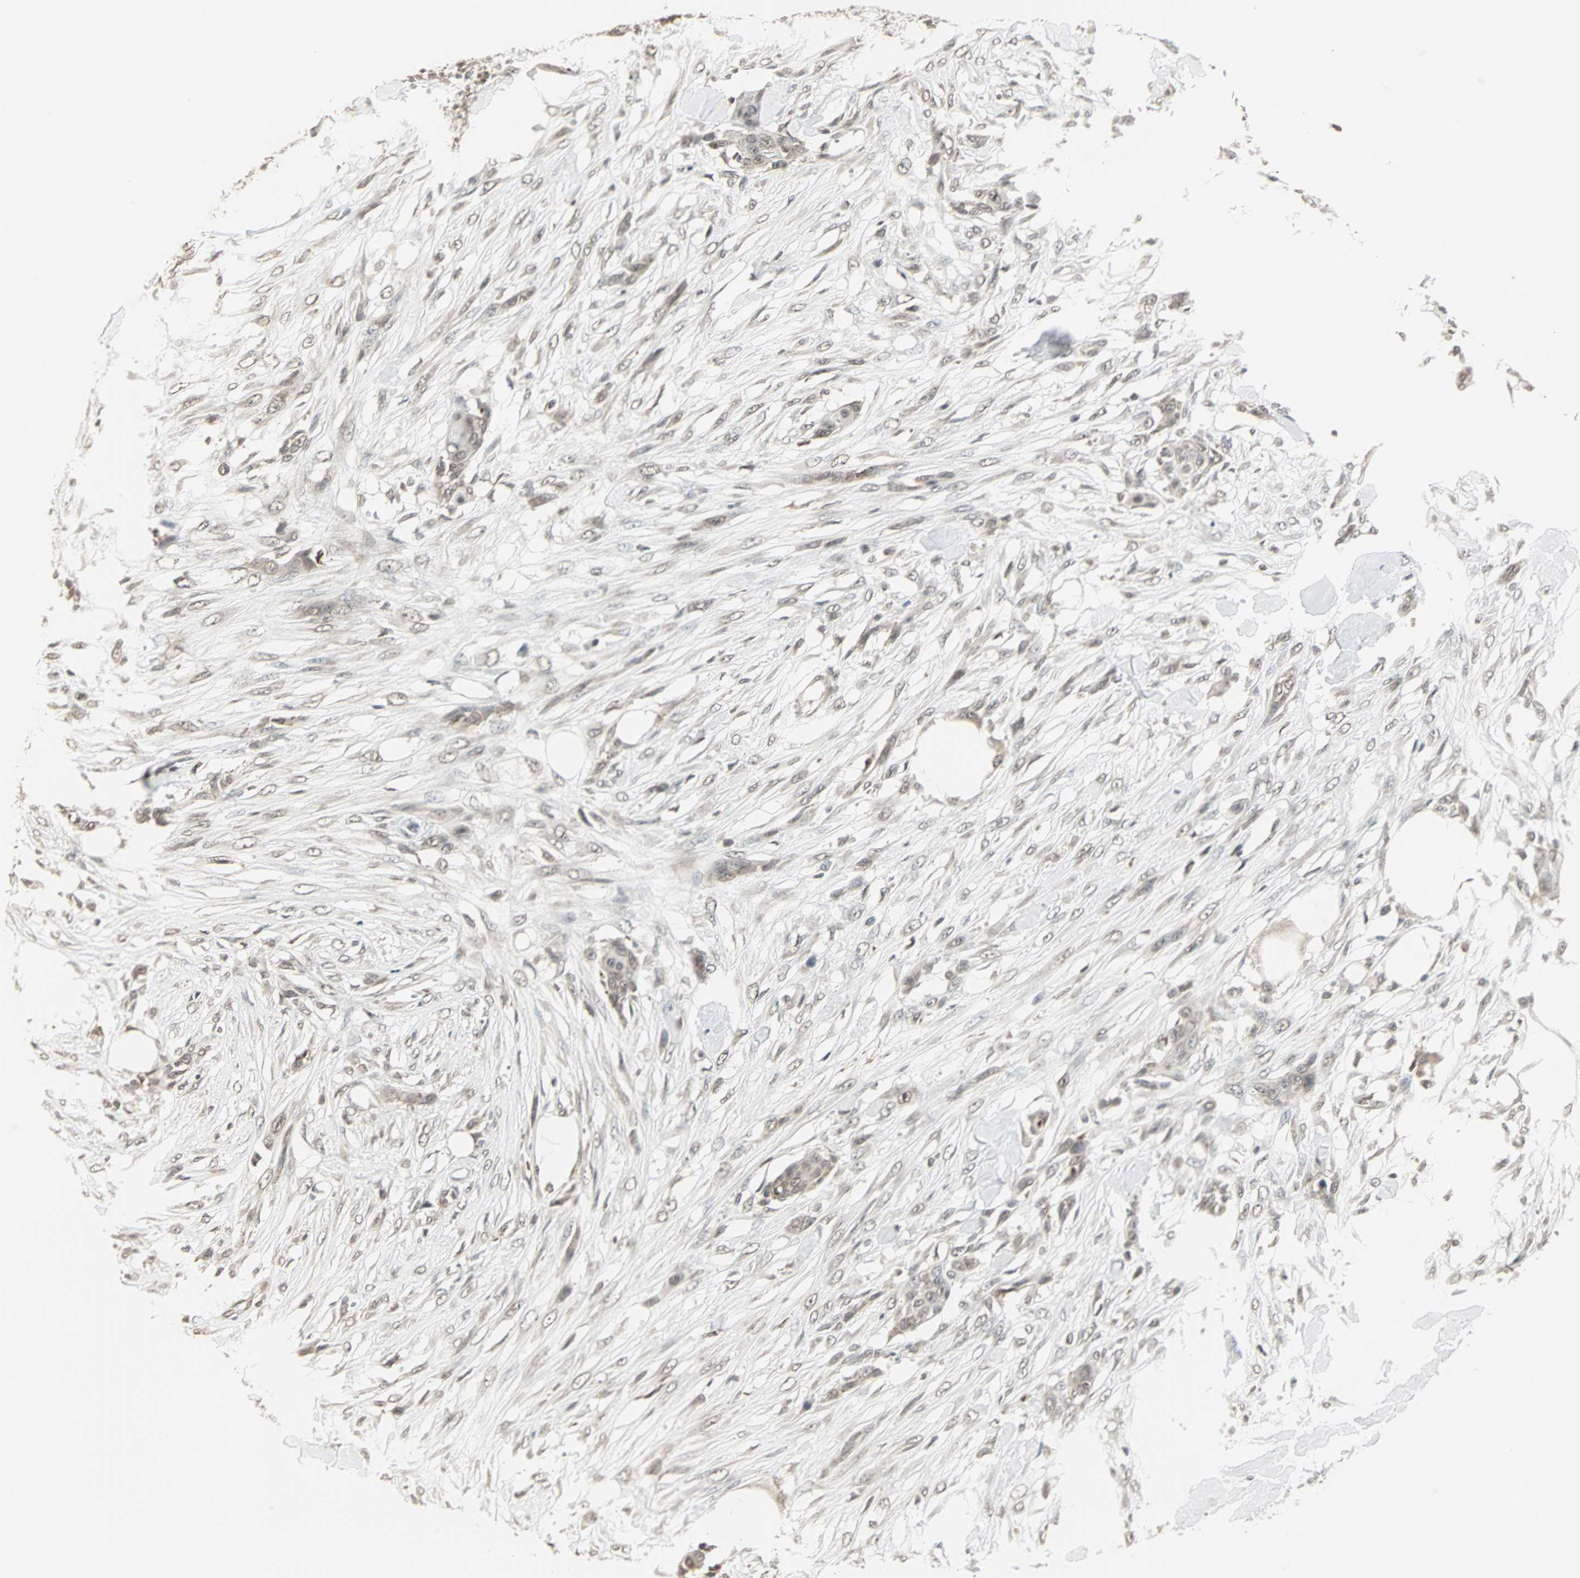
{"staining": {"intensity": "weak", "quantity": "25%-75%", "location": "cytoplasmic/membranous,nuclear"}, "tissue": "skin cancer", "cell_type": "Tumor cells", "image_type": "cancer", "snomed": [{"axis": "morphology", "description": "Squamous cell carcinoma, NOS"}, {"axis": "topography", "description": "Skin"}], "caption": "Skin cancer (squamous cell carcinoma) stained with a brown dye shows weak cytoplasmic/membranous and nuclear positive staining in about 25%-75% of tumor cells.", "gene": "CBLC", "patient": {"sex": "female", "age": 59}}